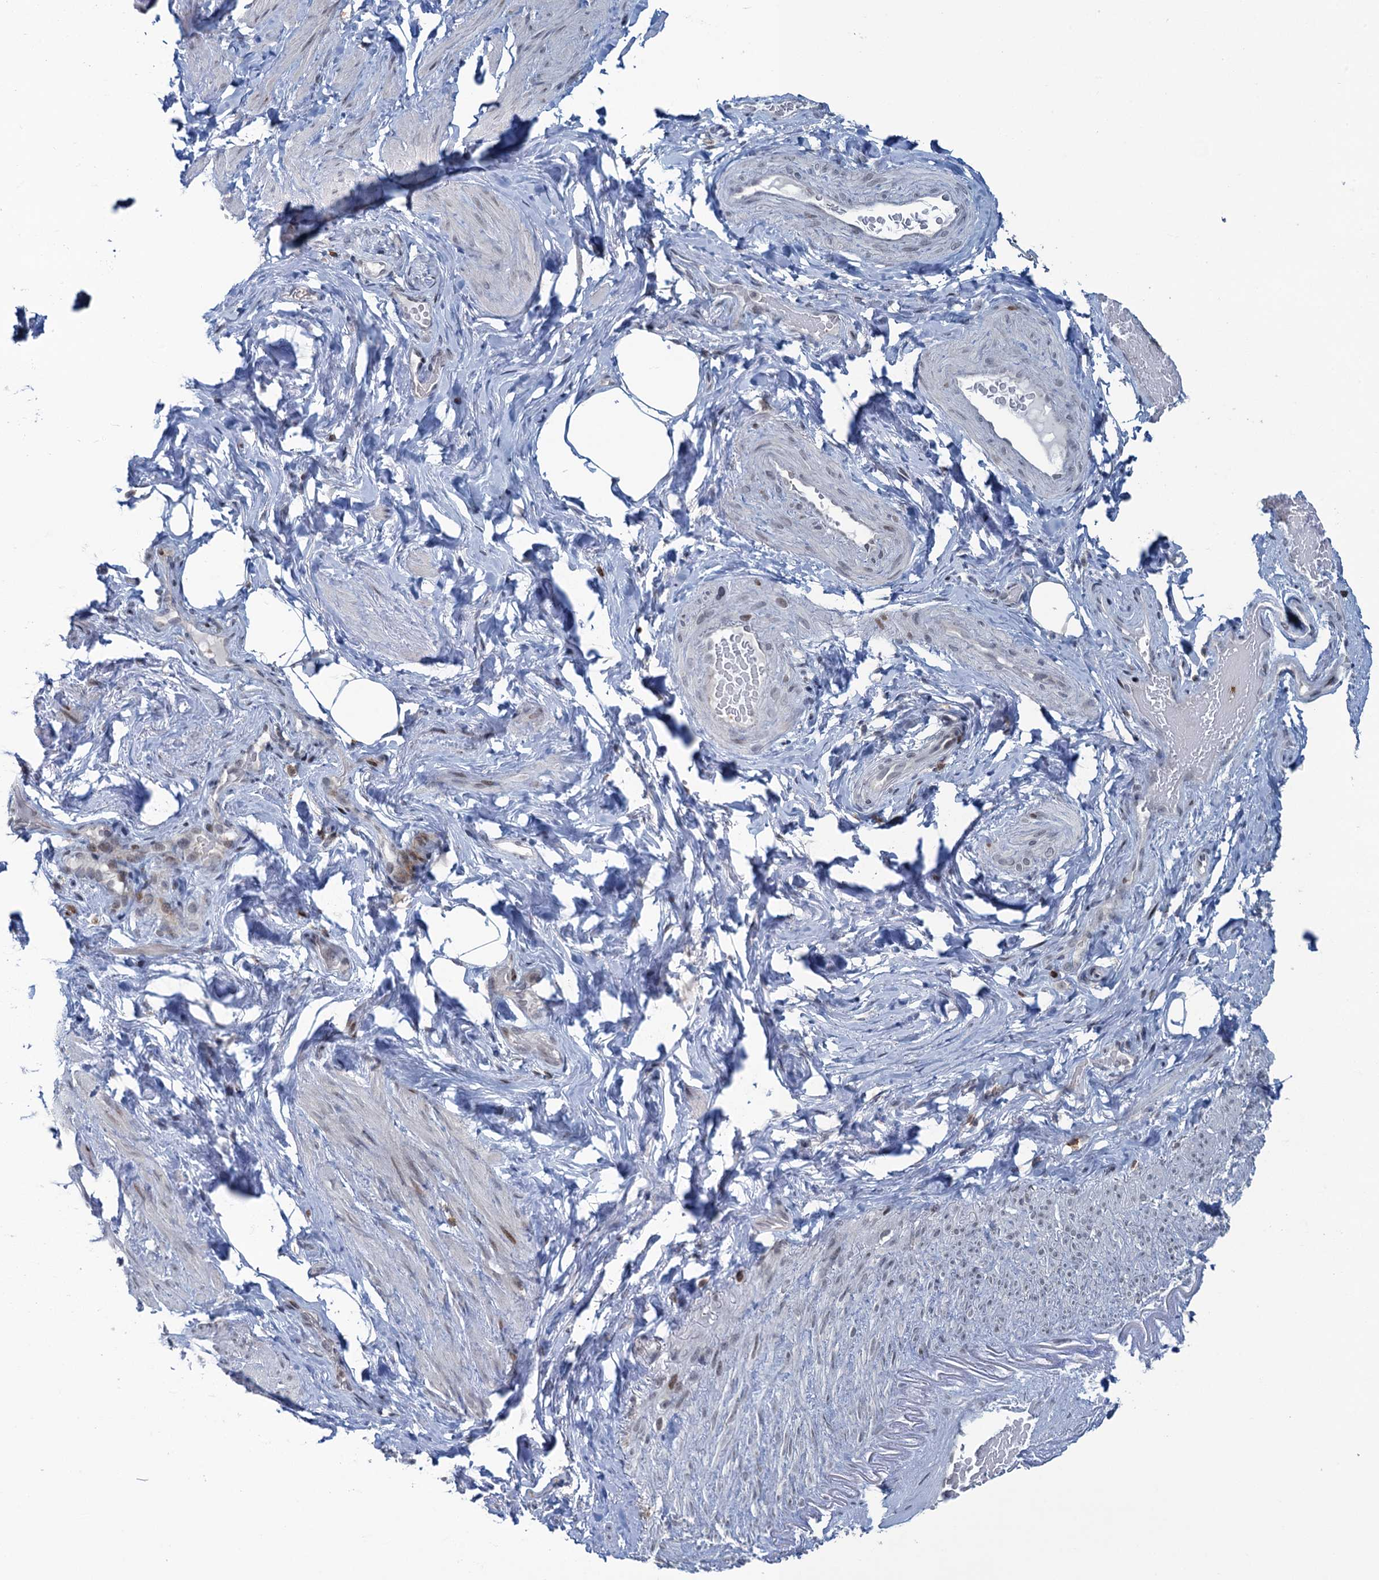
{"staining": {"intensity": "negative", "quantity": "none", "location": "none"}, "tissue": "smooth muscle", "cell_type": "Smooth muscle cells", "image_type": "normal", "snomed": [{"axis": "morphology", "description": "Normal tissue, NOS"}, {"axis": "topography", "description": "Smooth muscle"}, {"axis": "topography", "description": "Peripheral nerve tissue"}], "caption": "Smooth muscle cells are negative for protein expression in unremarkable human smooth muscle. (DAB (3,3'-diaminobenzidine) IHC with hematoxylin counter stain).", "gene": "FYB1", "patient": {"sex": "male", "age": 69}}